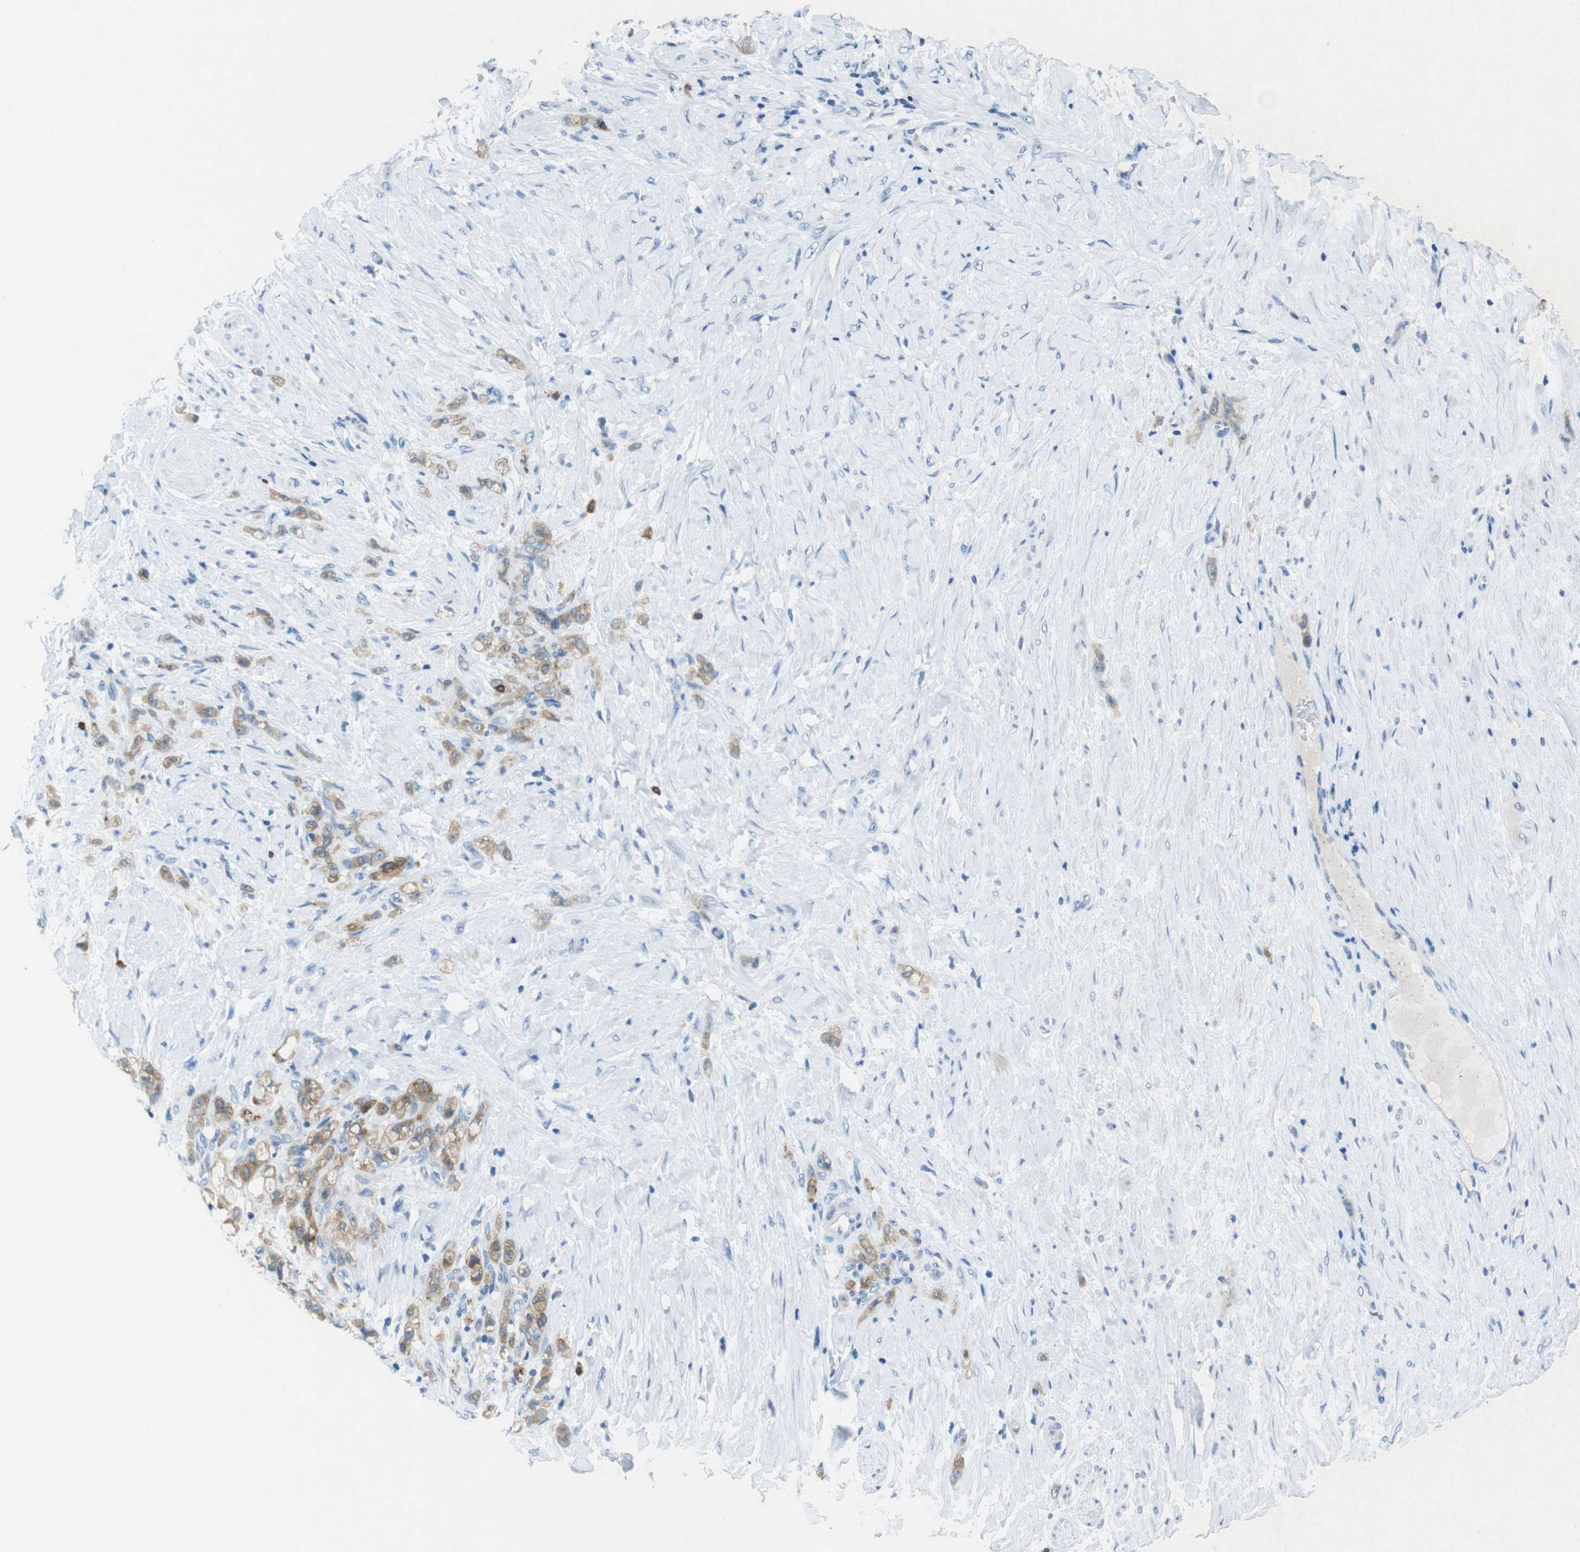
{"staining": {"intensity": "weak", "quantity": ">75%", "location": "cytoplasmic/membranous"}, "tissue": "stomach cancer", "cell_type": "Tumor cells", "image_type": "cancer", "snomed": [{"axis": "morphology", "description": "Adenocarcinoma, NOS"}, {"axis": "topography", "description": "Stomach"}], "caption": "Immunohistochemical staining of stomach cancer (adenocarcinoma) shows low levels of weak cytoplasmic/membranous protein staining in approximately >75% of tumor cells.", "gene": "TJP3", "patient": {"sex": "male", "age": 82}}